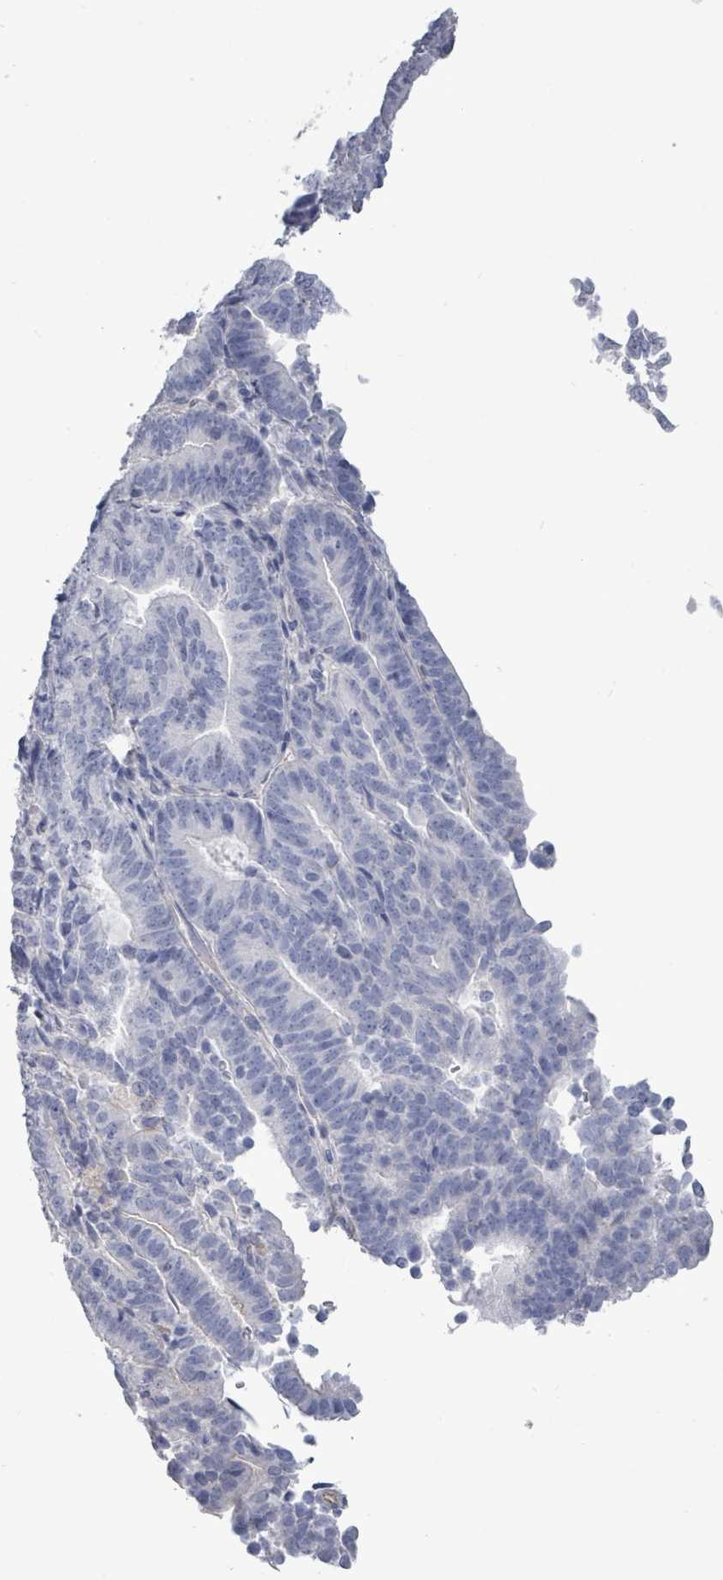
{"staining": {"intensity": "negative", "quantity": "none", "location": "none"}, "tissue": "endometrial cancer", "cell_type": "Tumor cells", "image_type": "cancer", "snomed": [{"axis": "morphology", "description": "Adenocarcinoma, NOS"}, {"axis": "topography", "description": "Endometrium"}], "caption": "This is an IHC micrograph of endometrial cancer. There is no staining in tumor cells.", "gene": "CT45A5", "patient": {"sex": "female", "age": 70}}